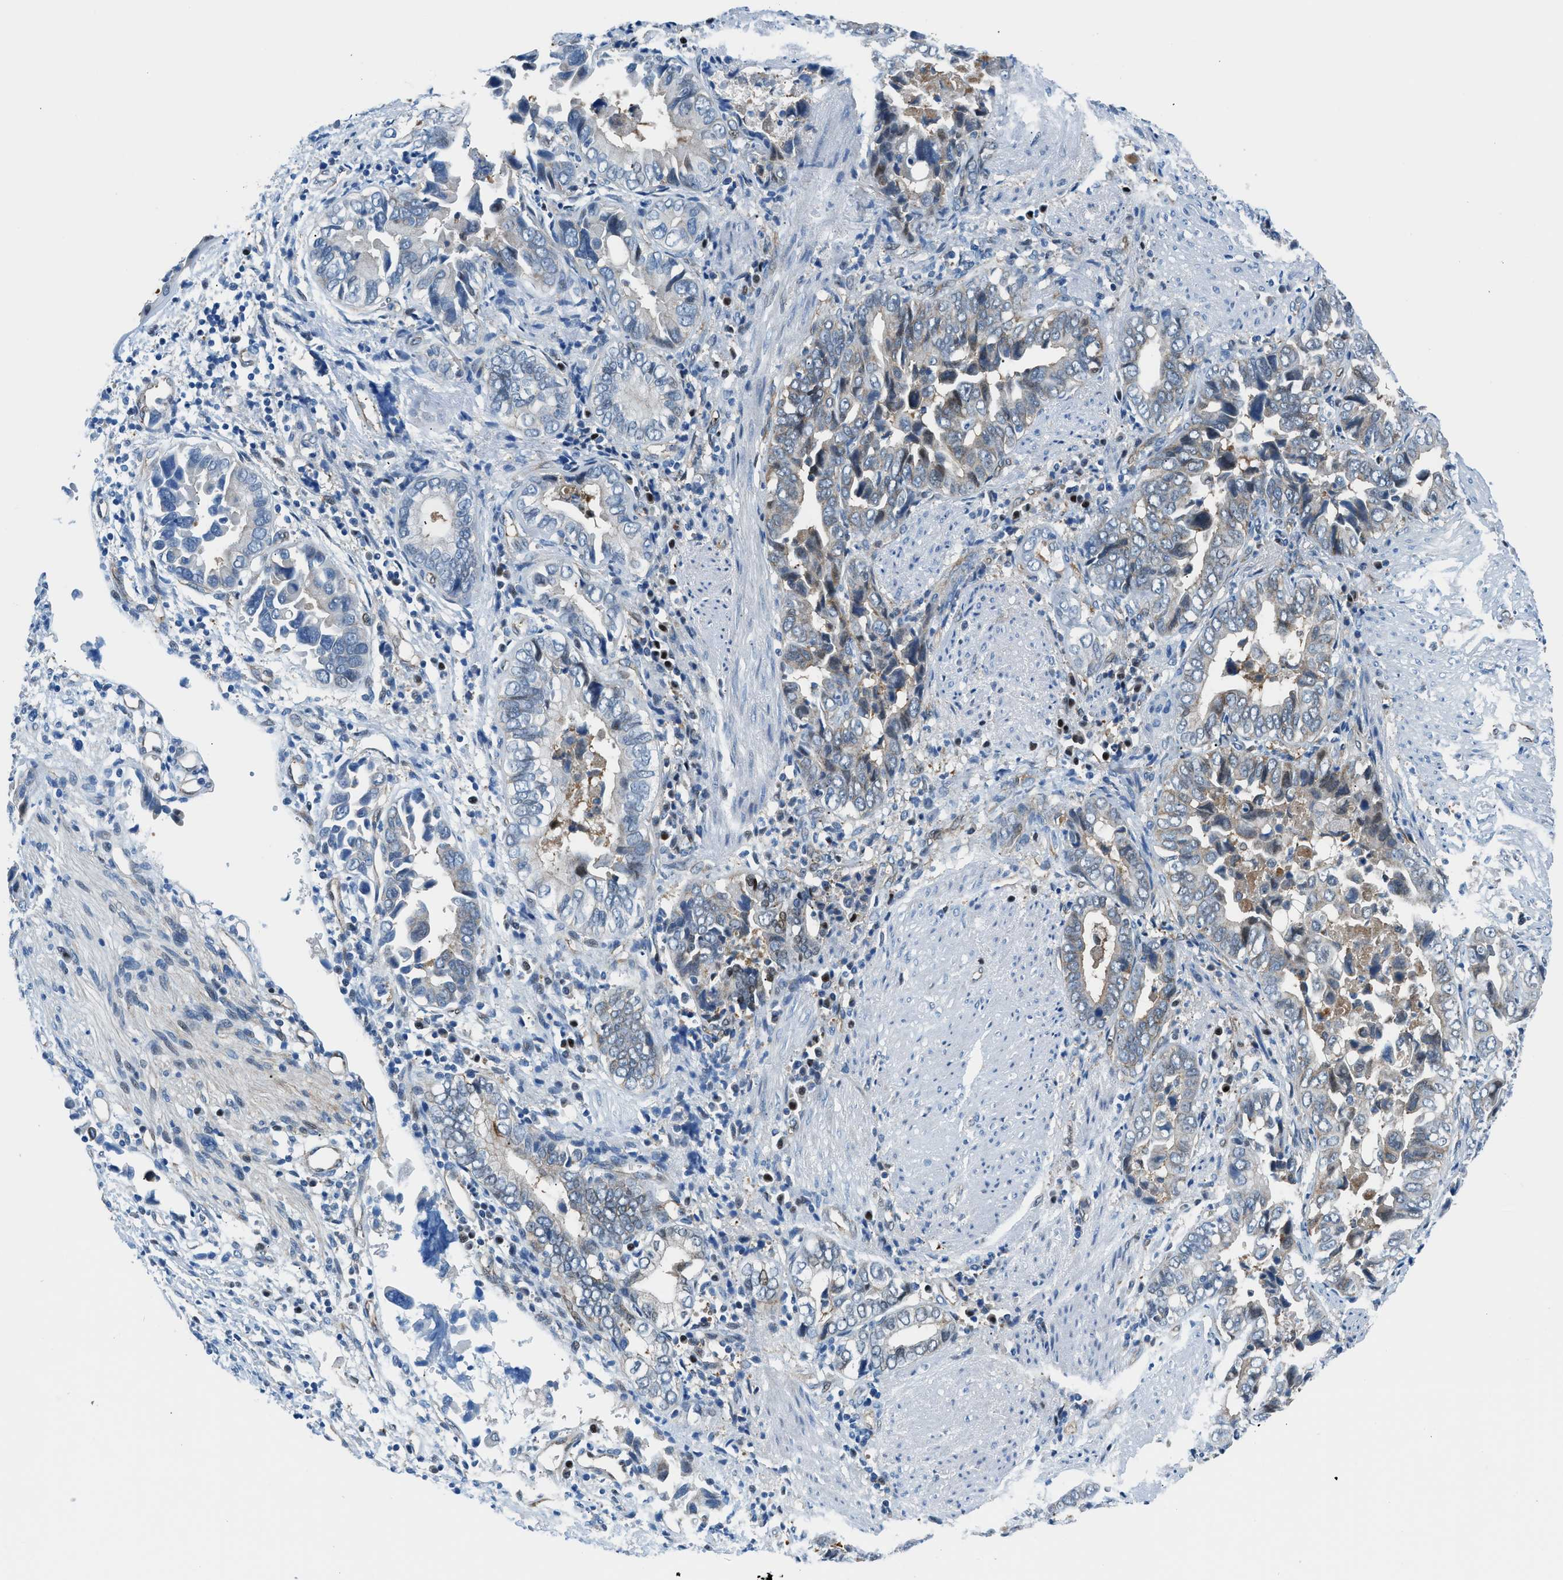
{"staining": {"intensity": "negative", "quantity": "none", "location": "none"}, "tissue": "liver cancer", "cell_type": "Tumor cells", "image_type": "cancer", "snomed": [{"axis": "morphology", "description": "Cholangiocarcinoma"}, {"axis": "topography", "description": "Liver"}], "caption": "Human liver cancer stained for a protein using IHC demonstrates no staining in tumor cells.", "gene": "YWHAE", "patient": {"sex": "female", "age": 79}}